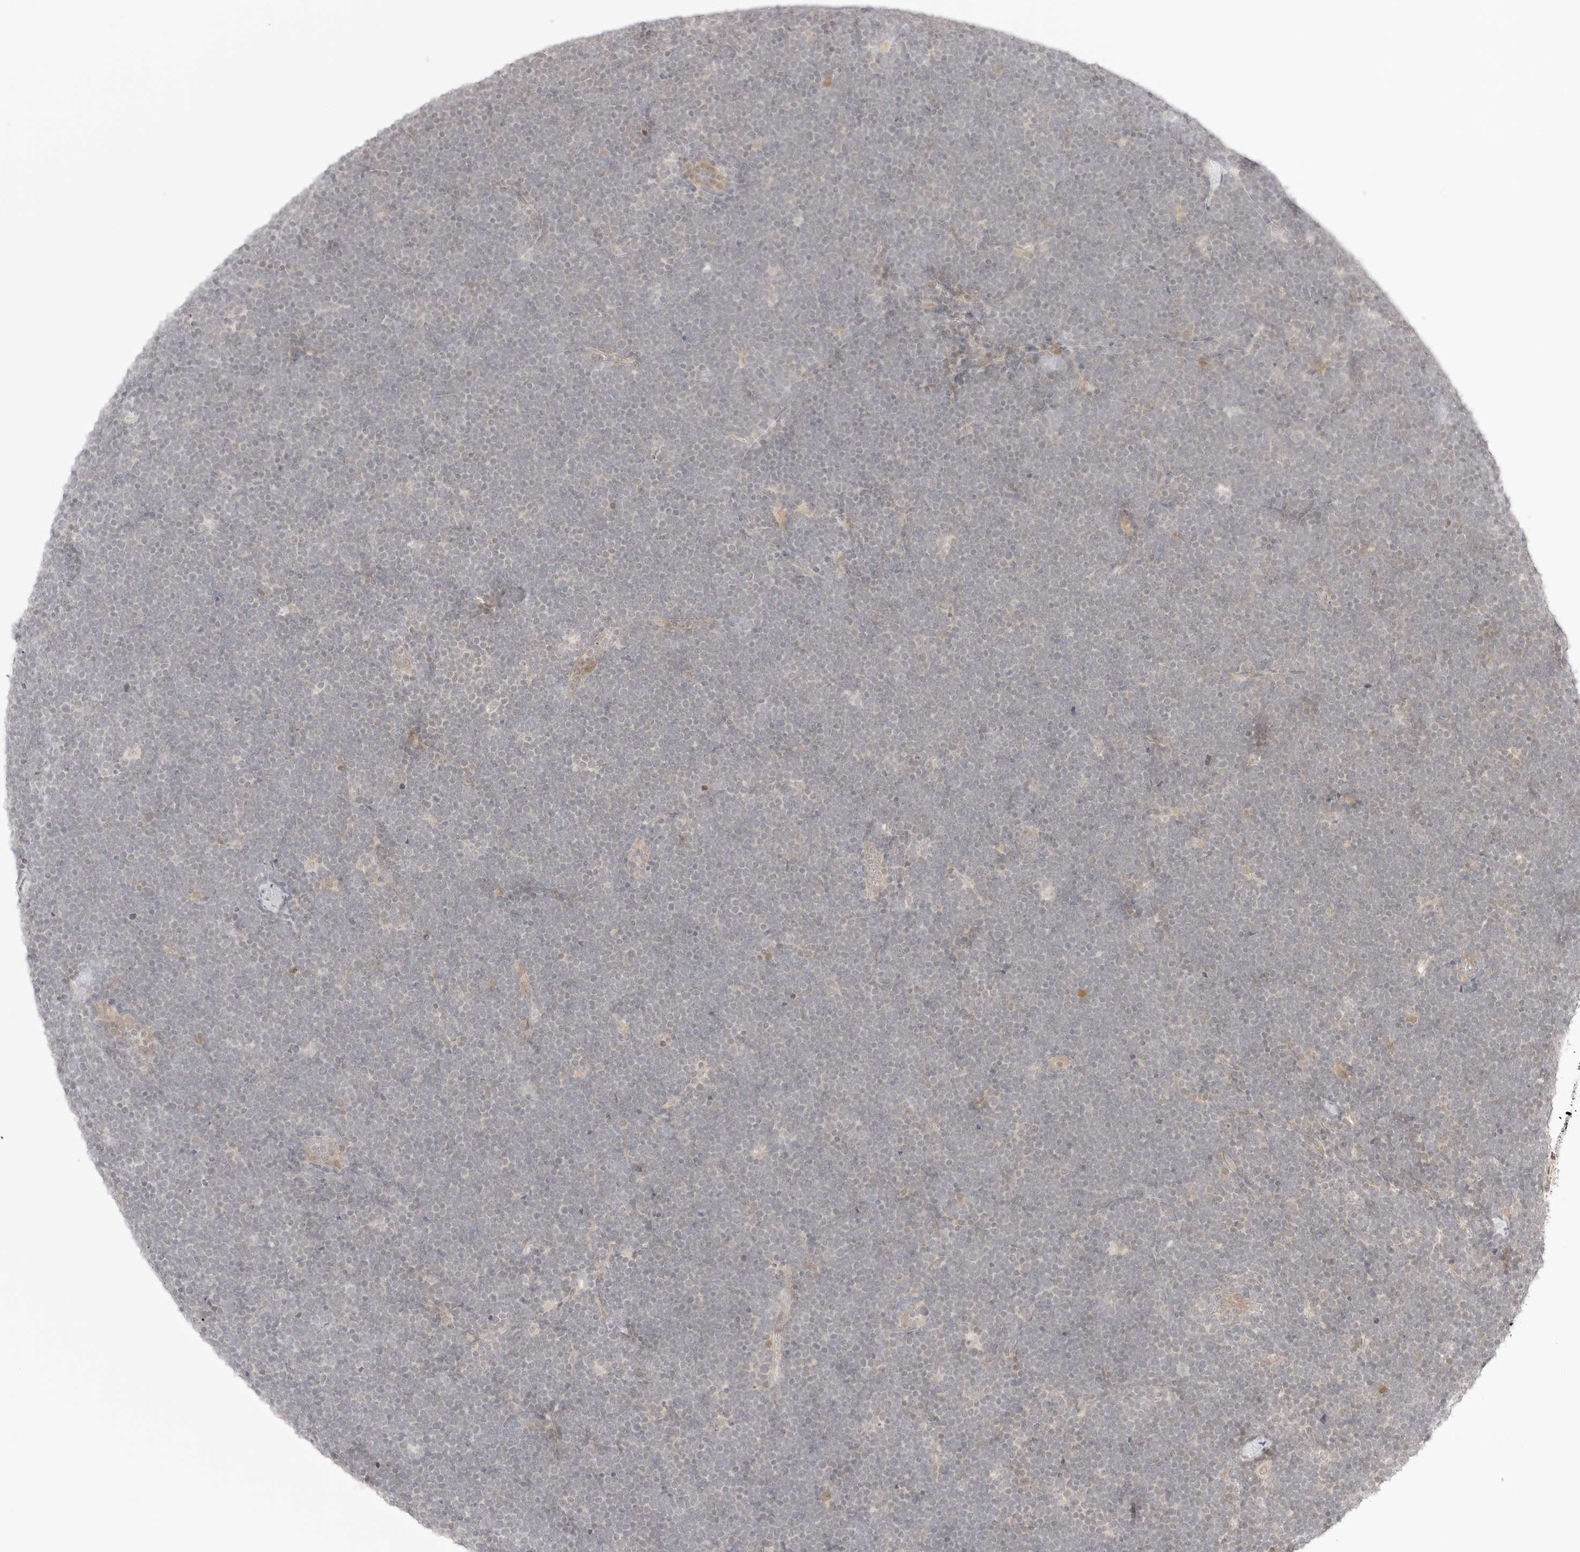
{"staining": {"intensity": "negative", "quantity": "none", "location": "none"}, "tissue": "lymphoma", "cell_type": "Tumor cells", "image_type": "cancer", "snomed": [{"axis": "morphology", "description": "Malignant lymphoma, non-Hodgkin's type, High grade"}, {"axis": "topography", "description": "Lymph node"}], "caption": "Lymphoma was stained to show a protein in brown. There is no significant staining in tumor cells.", "gene": "RPS6KL1", "patient": {"sex": "male", "age": 13}}